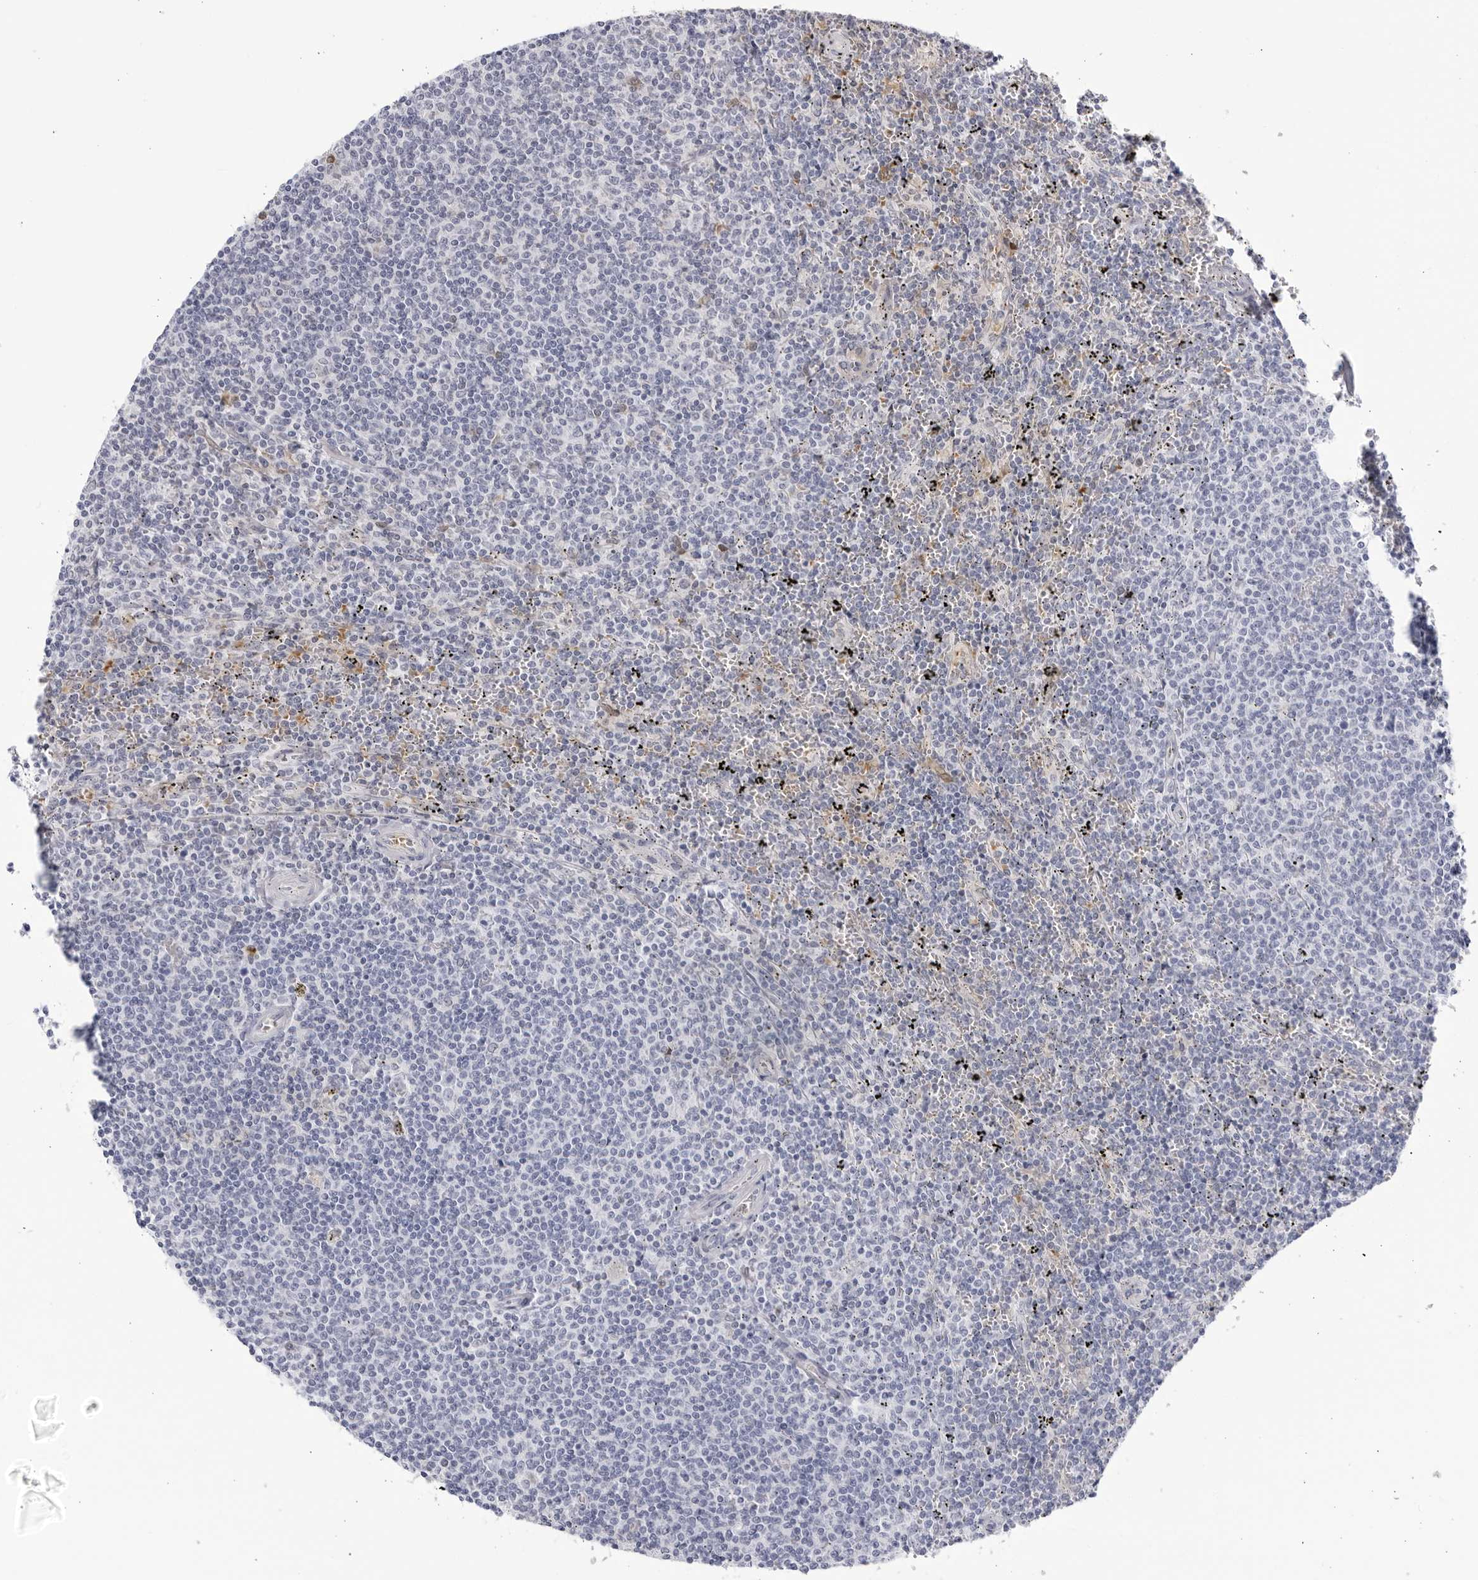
{"staining": {"intensity": "negative", "quantity": "none", "location": "none"}, "tissue": "lymphoma", "cell_type": "Tumor cells", "image_type": "cancer", "snomed": [{"axis": "morphology", "description": "Malignant lymphoma, non-Hodgkin's type, Low grade"}, {"axis": "topography", "description": "Spleen"}], "caption": "Immunohistochemical staining of malignant lymphoma, non-Hodgkin's type (low-grade) exhibits no significant staining in tumor cells.", "gene": "CNBD1", "patient": {"sex": "female", "age": 50}}